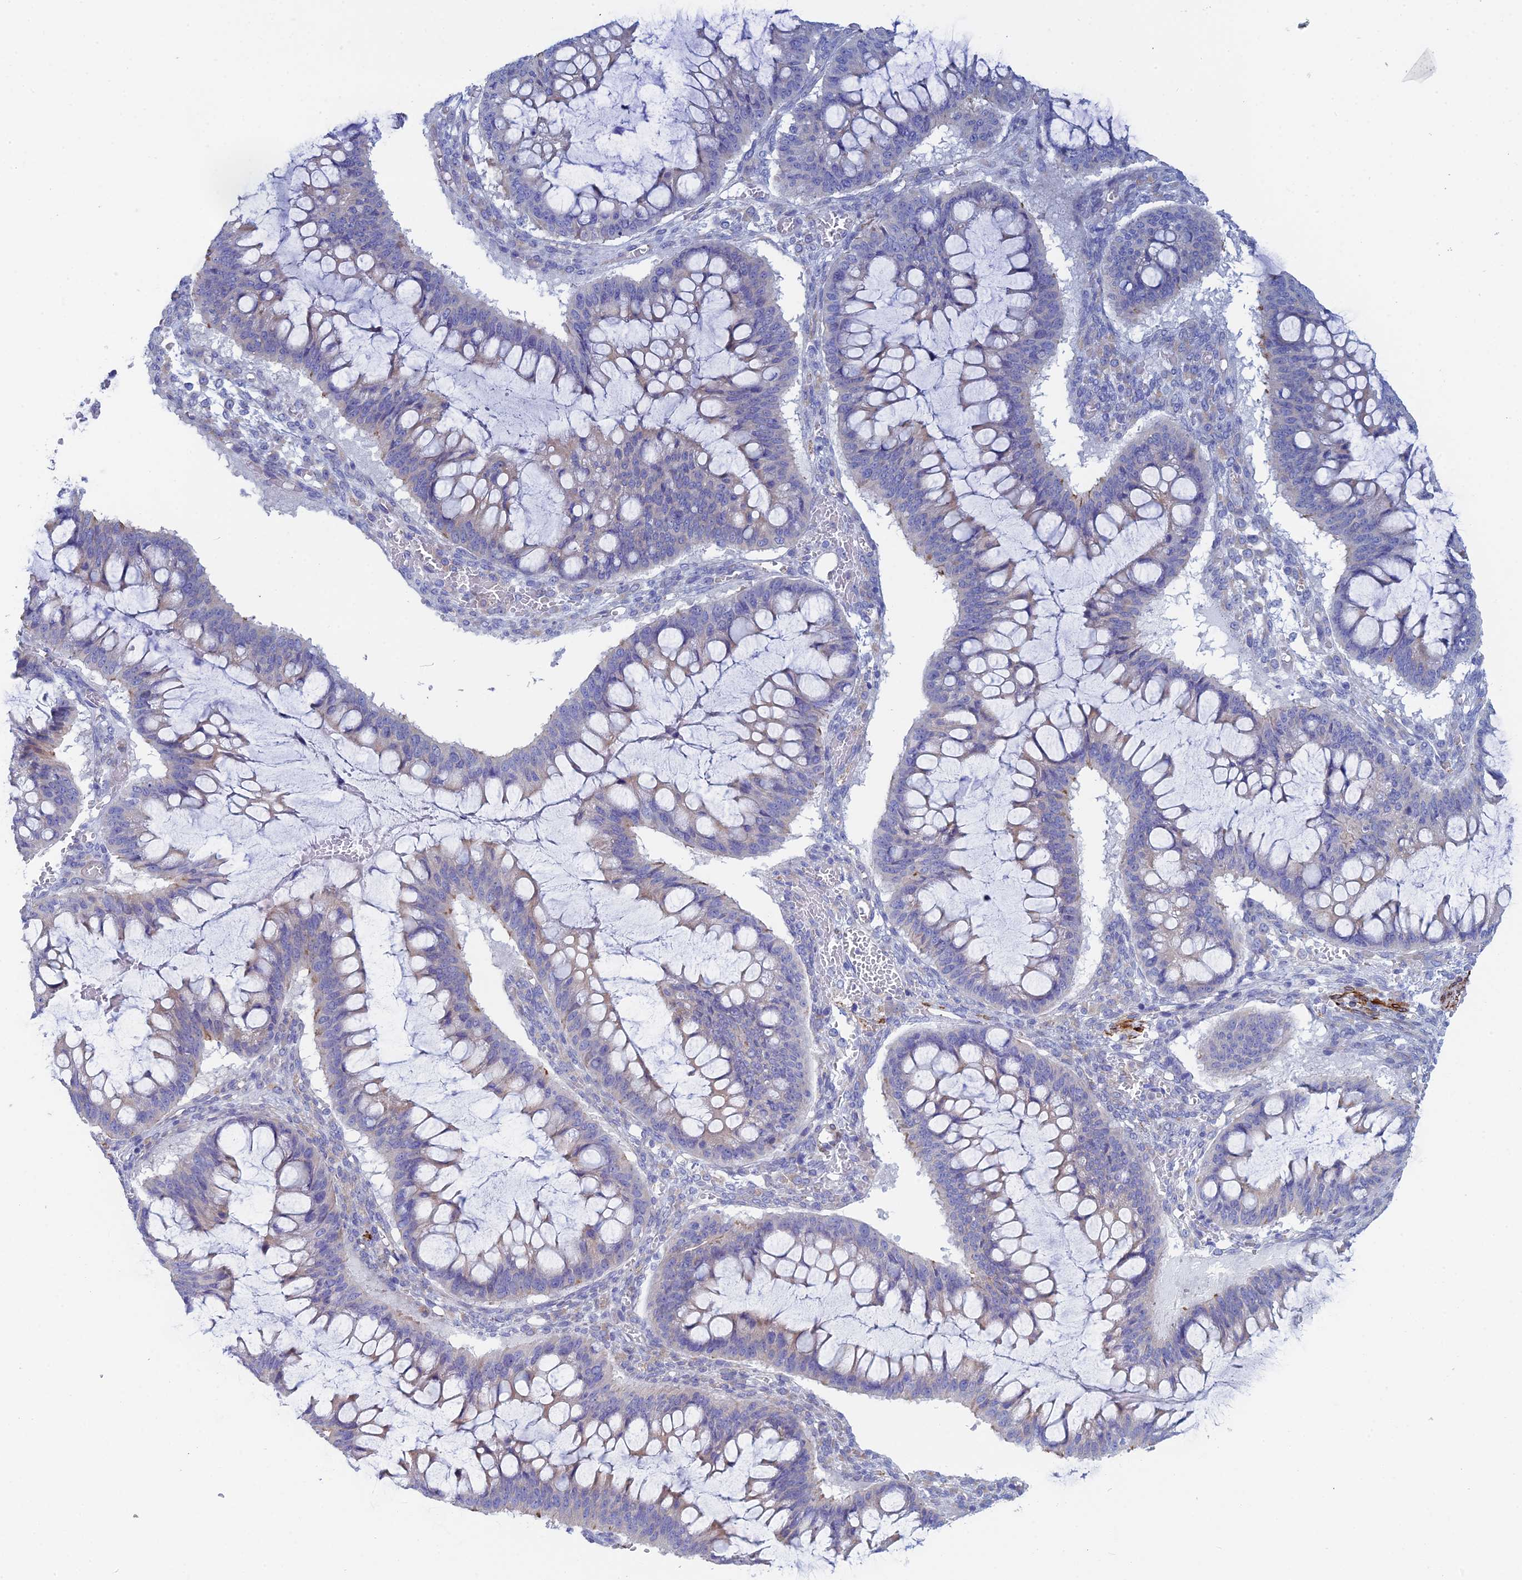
{"staining": {"intensity": "weak", "quantity": "25%-75%", "location": "cytoplasmic/membranous"}, "tissue": "ovarian cancer", "cell_type": "Tumor cells", "image_type": "cancer", "snomed": [{"axis": "morphology", "description": "Cystadenocarcinoma, mucinous, NOS"}, {"axis": "topography", "description": "Ovary"}], "caption": "Human ovarian cancer (mucinous cystadenocarcinoma) stained for a protein (brown) reveals weak cytoplasmic/membranous positive staining in about 25%-75% of tumor cells.", "gene": "PCDHA8", "patient": {"sex": "female", "age": 73}}